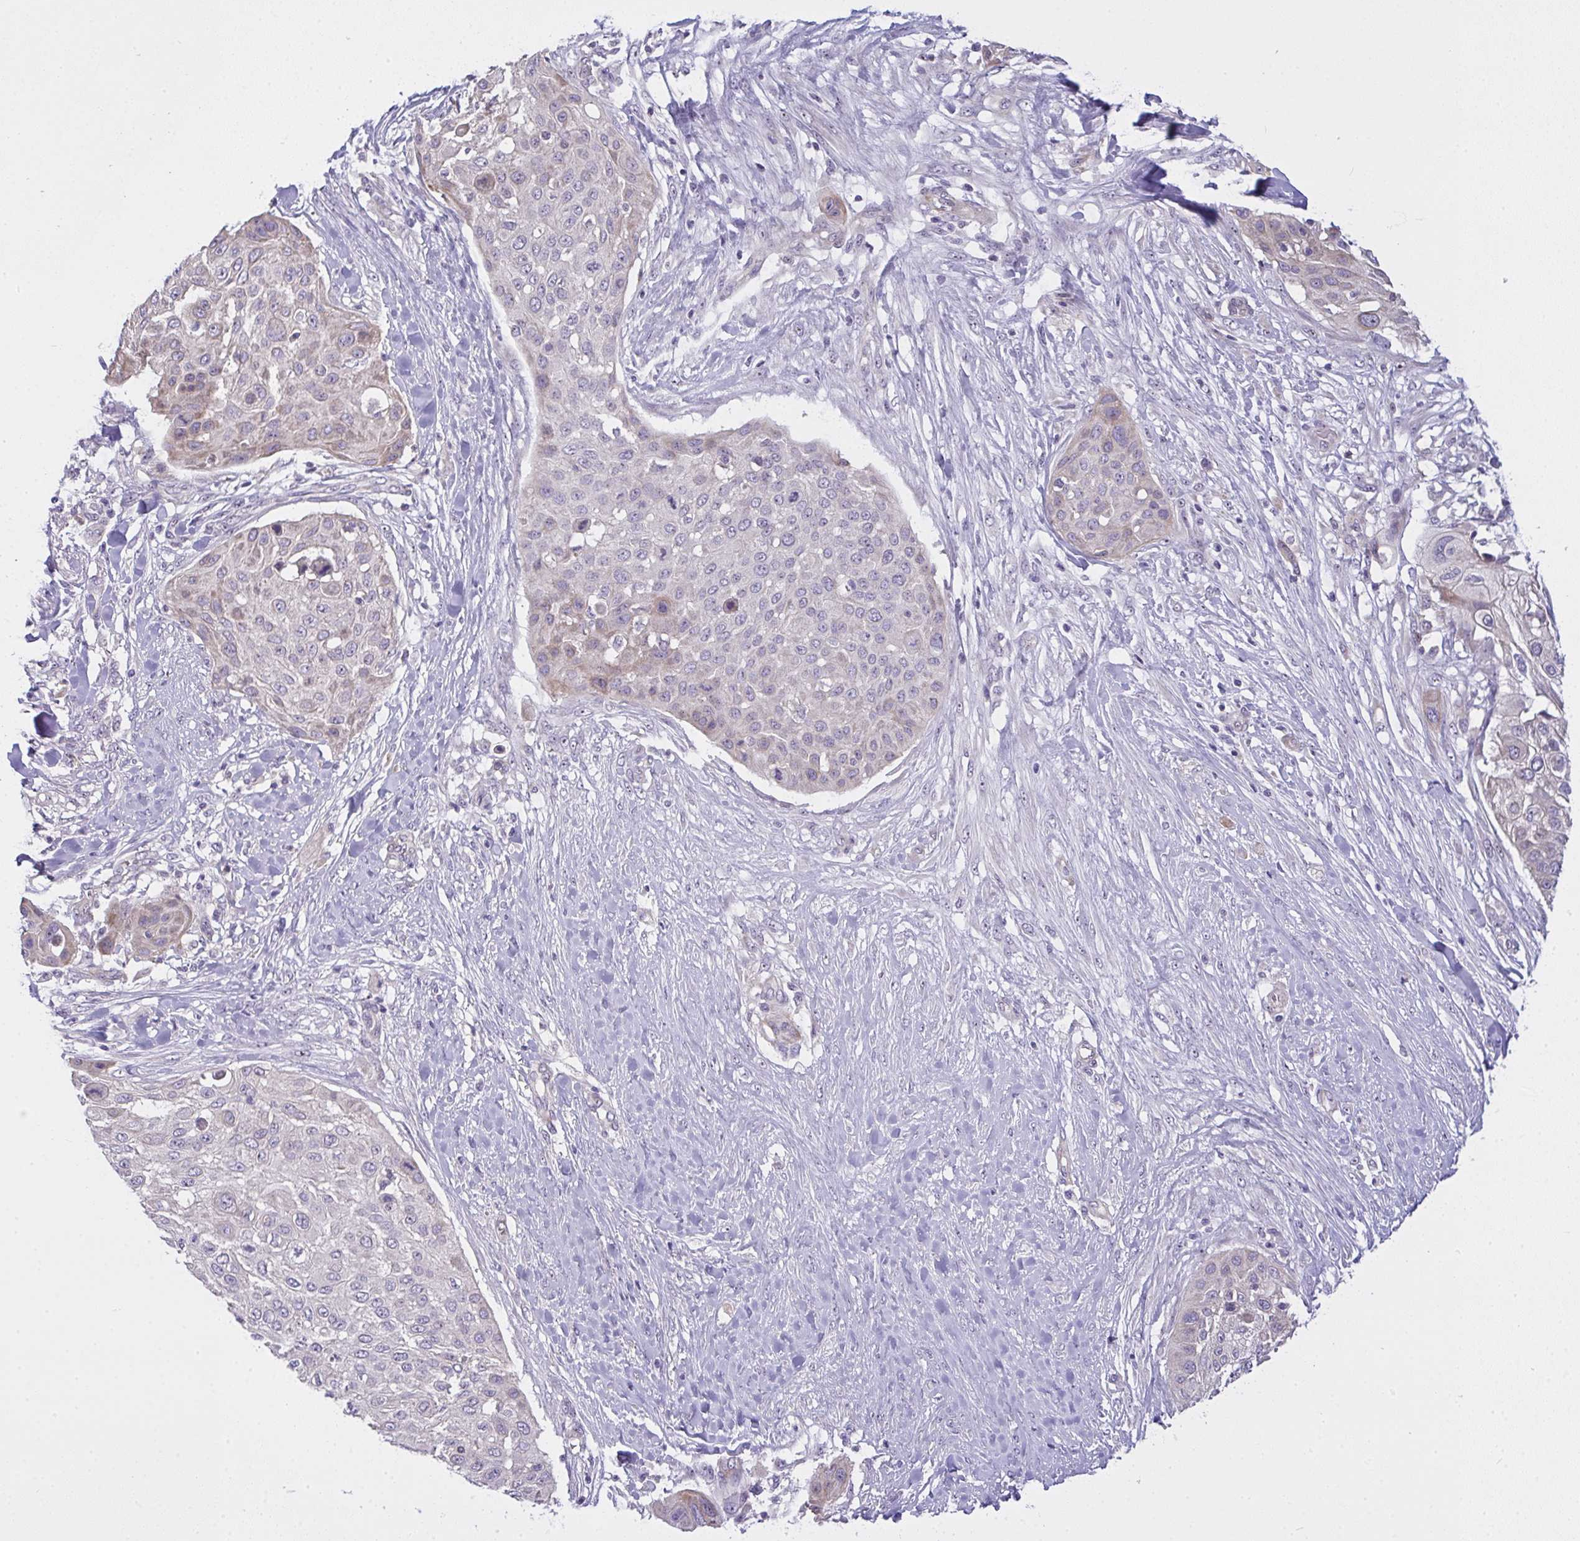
{"staining": {"intensity": "negative", "quantity": "none", "location": "none"}, "tissue": "skin cancer", "cell_type": "Tumor cells", "image_type": "cancer", "snomed": [{"axis": "morphology", "description": "Squamous cell carcinoma, NOS"}, {"axis": "topography", "description": "Skin"}], "caption": "An IHC micrograph of skin squamous cell carcinoma is shown. There is no staining in tumor cells of skin squamous cell carcinoma.", "gene": "NT5C1A", "patient": {"sex": "female", "age": 87}}